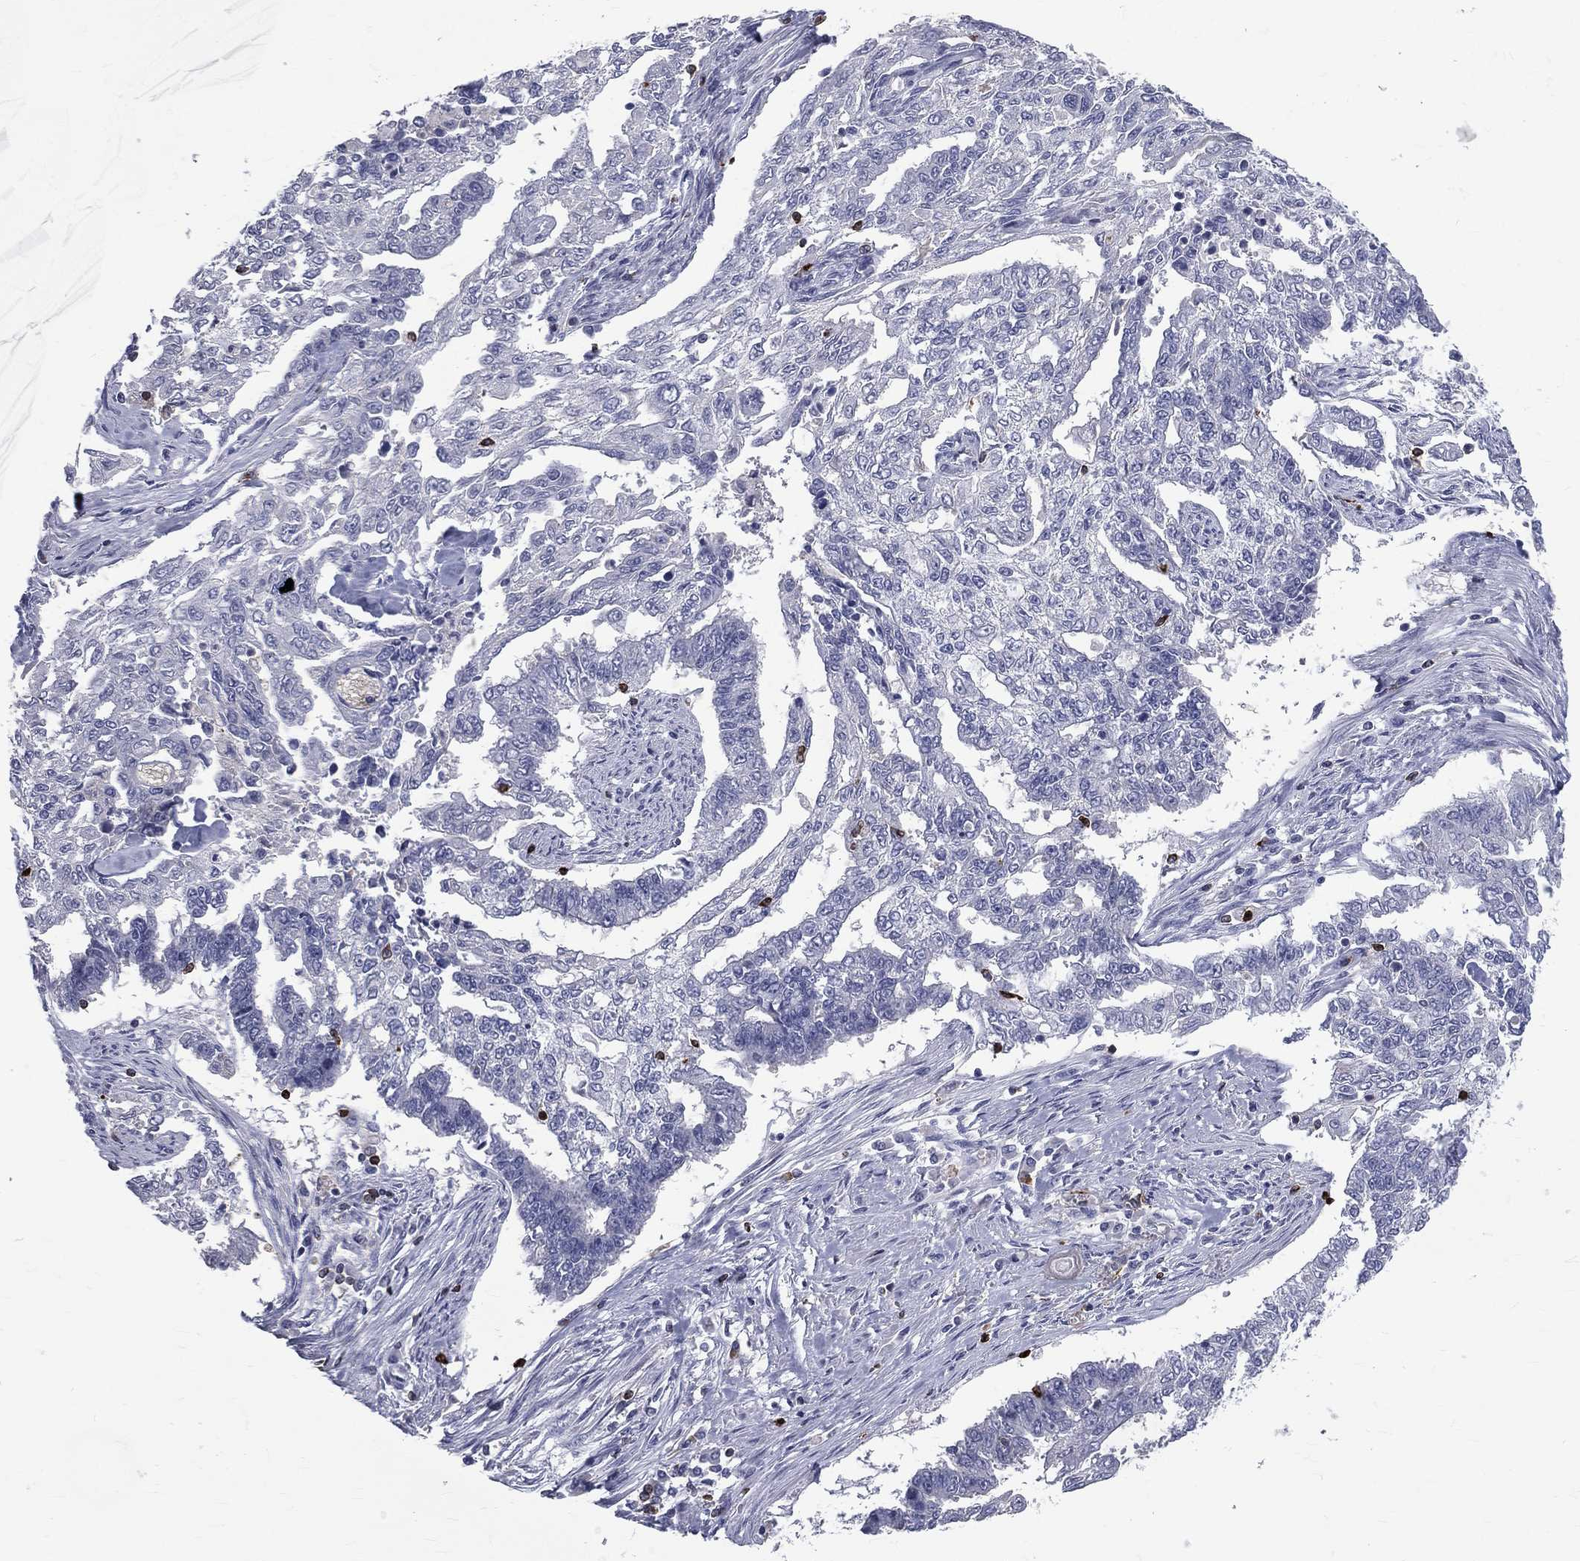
{"staining": {"intensity": "negative", "quantity": "none", "location": "none"}, "tissue": "endometrial cancer", "cell_type": "Tumor cells", "image_type": "cancer", "snomed": [{"axis": "morphology", "description": "Adenocarcinoma, NOS"}, {"axis": "topography", "description": "Uterus"}], "caption": "Tumor cells are negative for protein expression in human endometrial cancer.", "gene": "CTSW", "patient": {"sex": "female", "age": 59}}